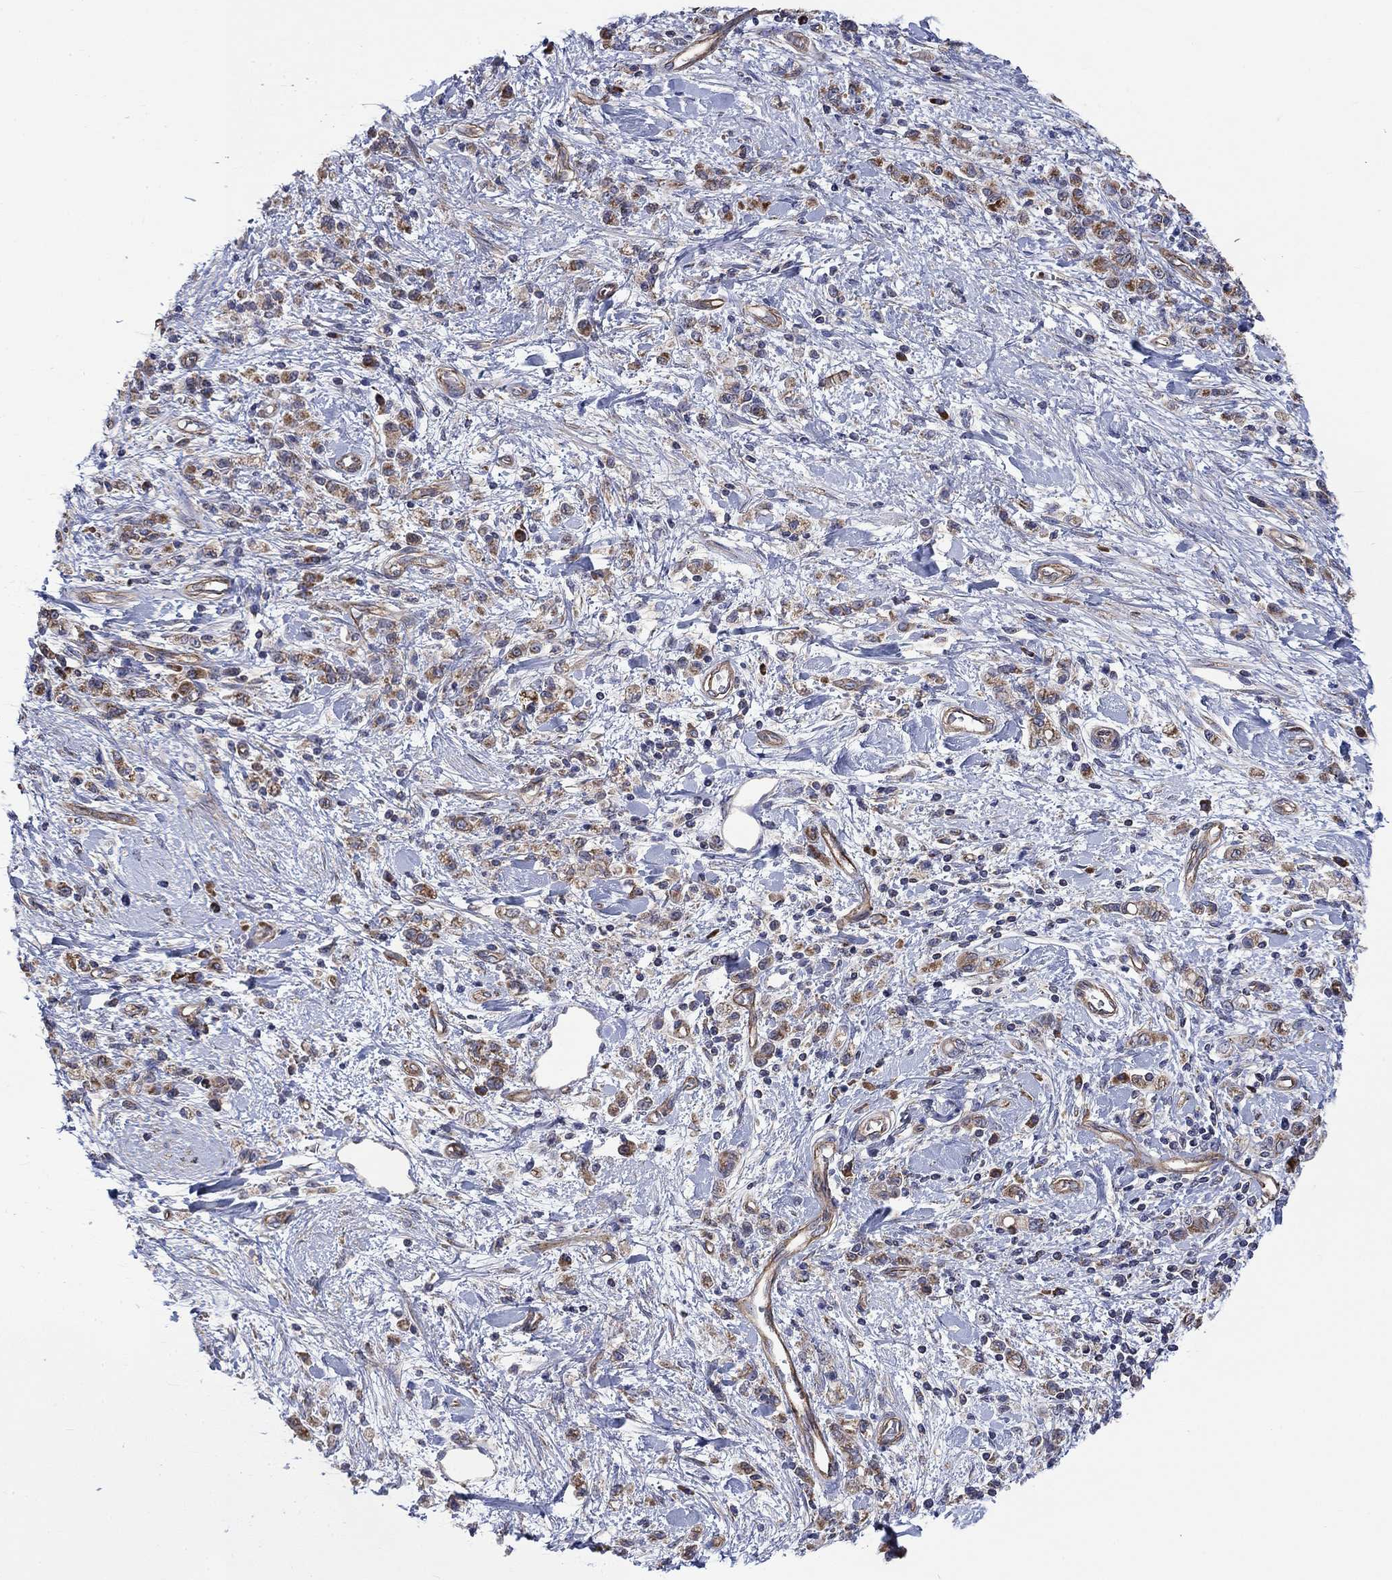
{"staining": {"intensity": "weak", "quantity": ">75%", "location": "cytoplasmic/membranous"}, "tissue": "stomach cancer", "cell_type": "Tumor cells", "image_type": "cancer", "snomed": [{"axis": "morphology", "description": "Adenocarcinoma, NOS"}, {"axis": "topography", "description": "Stomach"}], "caption": "Immunohistochemical staining of human adenocarcinoma (stomach) reveals weak cytoplasmic/membranous protein positivity in approximately >75% of tumor cells.", "gene": "RPLP0", "patient": {"sex": "male", "age": 77}}